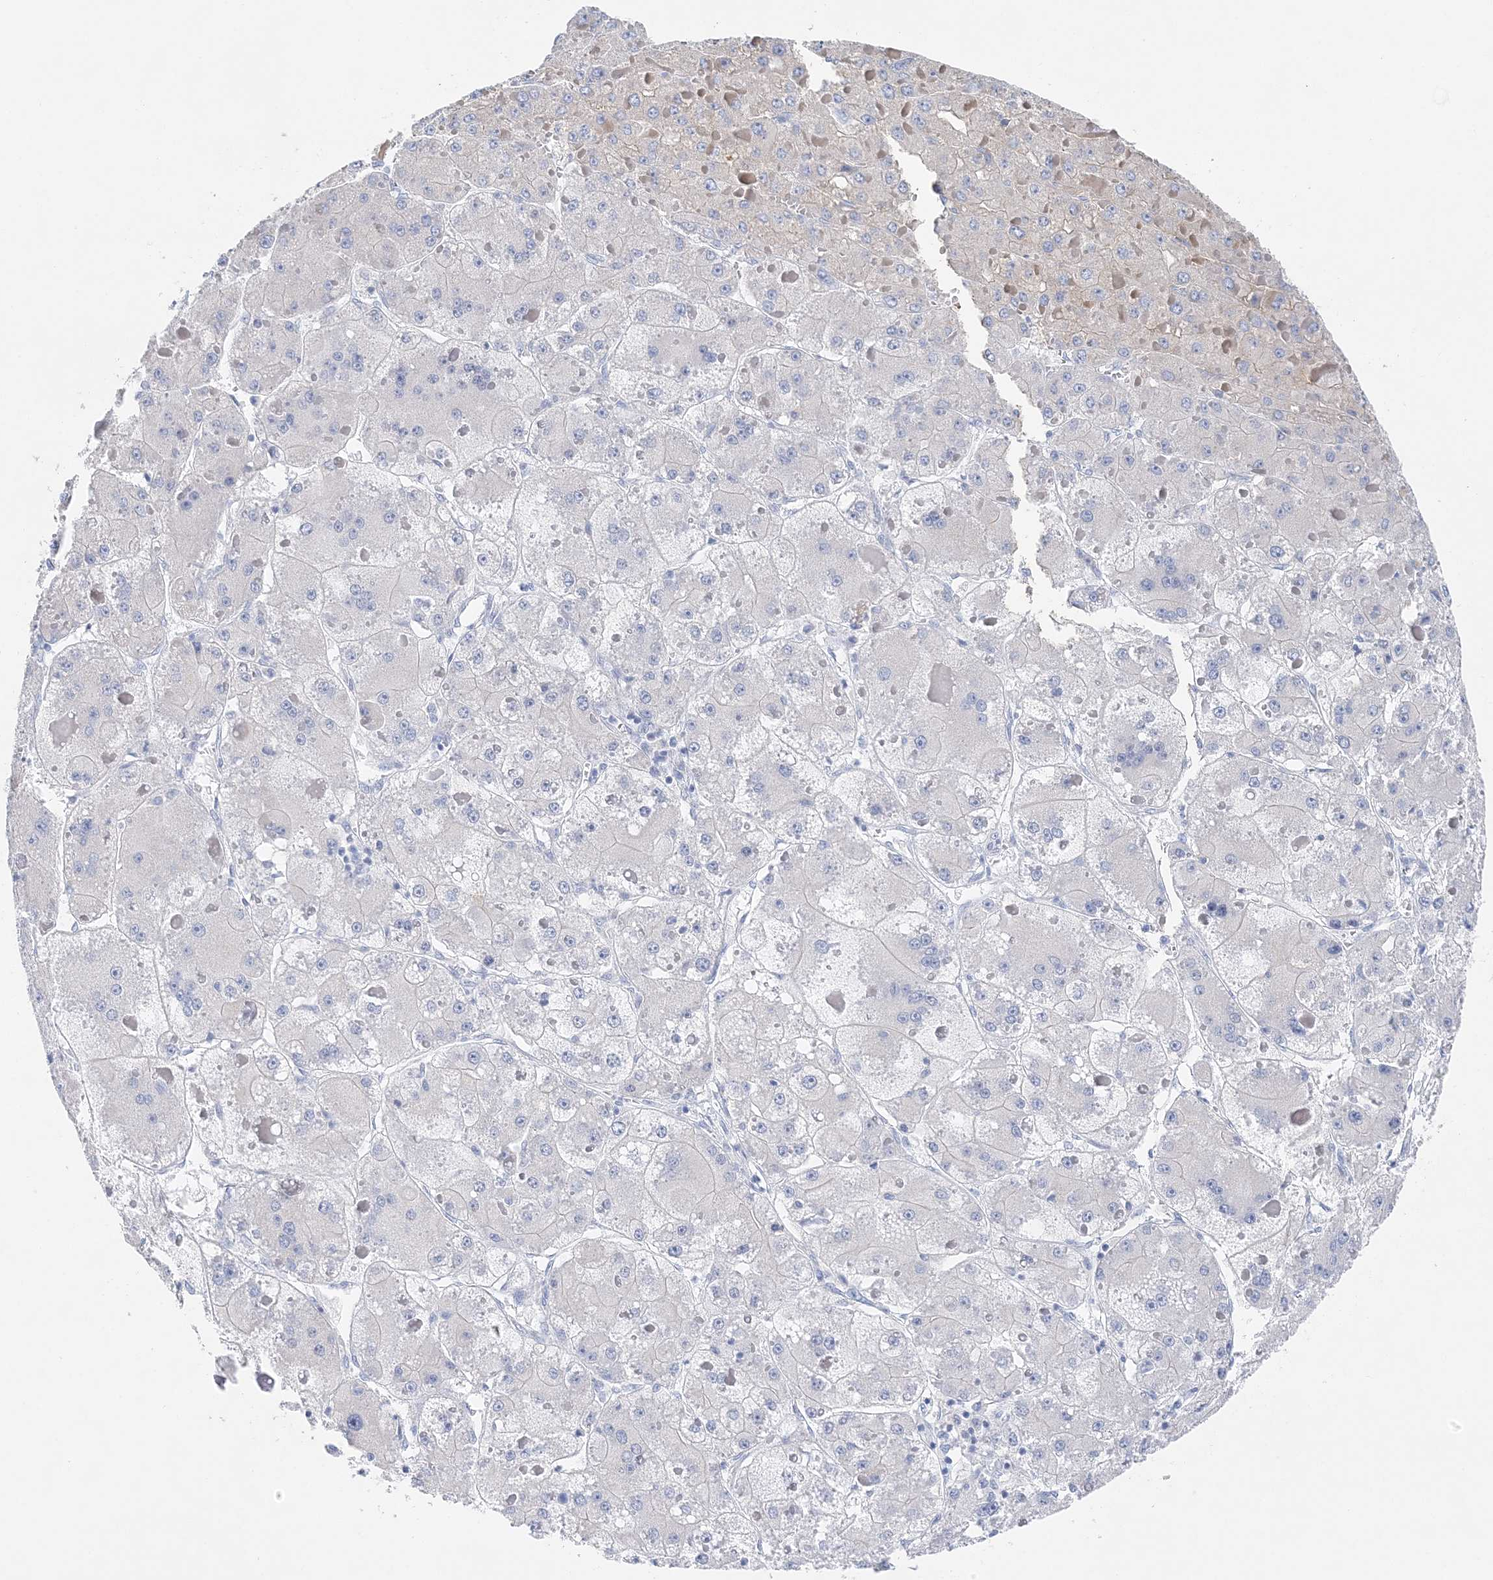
{"staining": {"intensity": "weak", "quantity": "<25%", "location": "cytoplasmic/membranous"}, "tissue": "liver cancer", "cell_type": "Tumor cells", "image_type": "cancer", "snomed": [{"axis": "morphology", "description": "Carcinoma, Hepatocellular, NOS"}, {"axis": "topography", "description": "Liver"}], "caption": "This is an immunohistochemistry (IHC) micrograph of liver cancer. There is no expression in tumor cells.", "gene": "SLC5A6", "patient": {"sex": "female", "age": 73}}